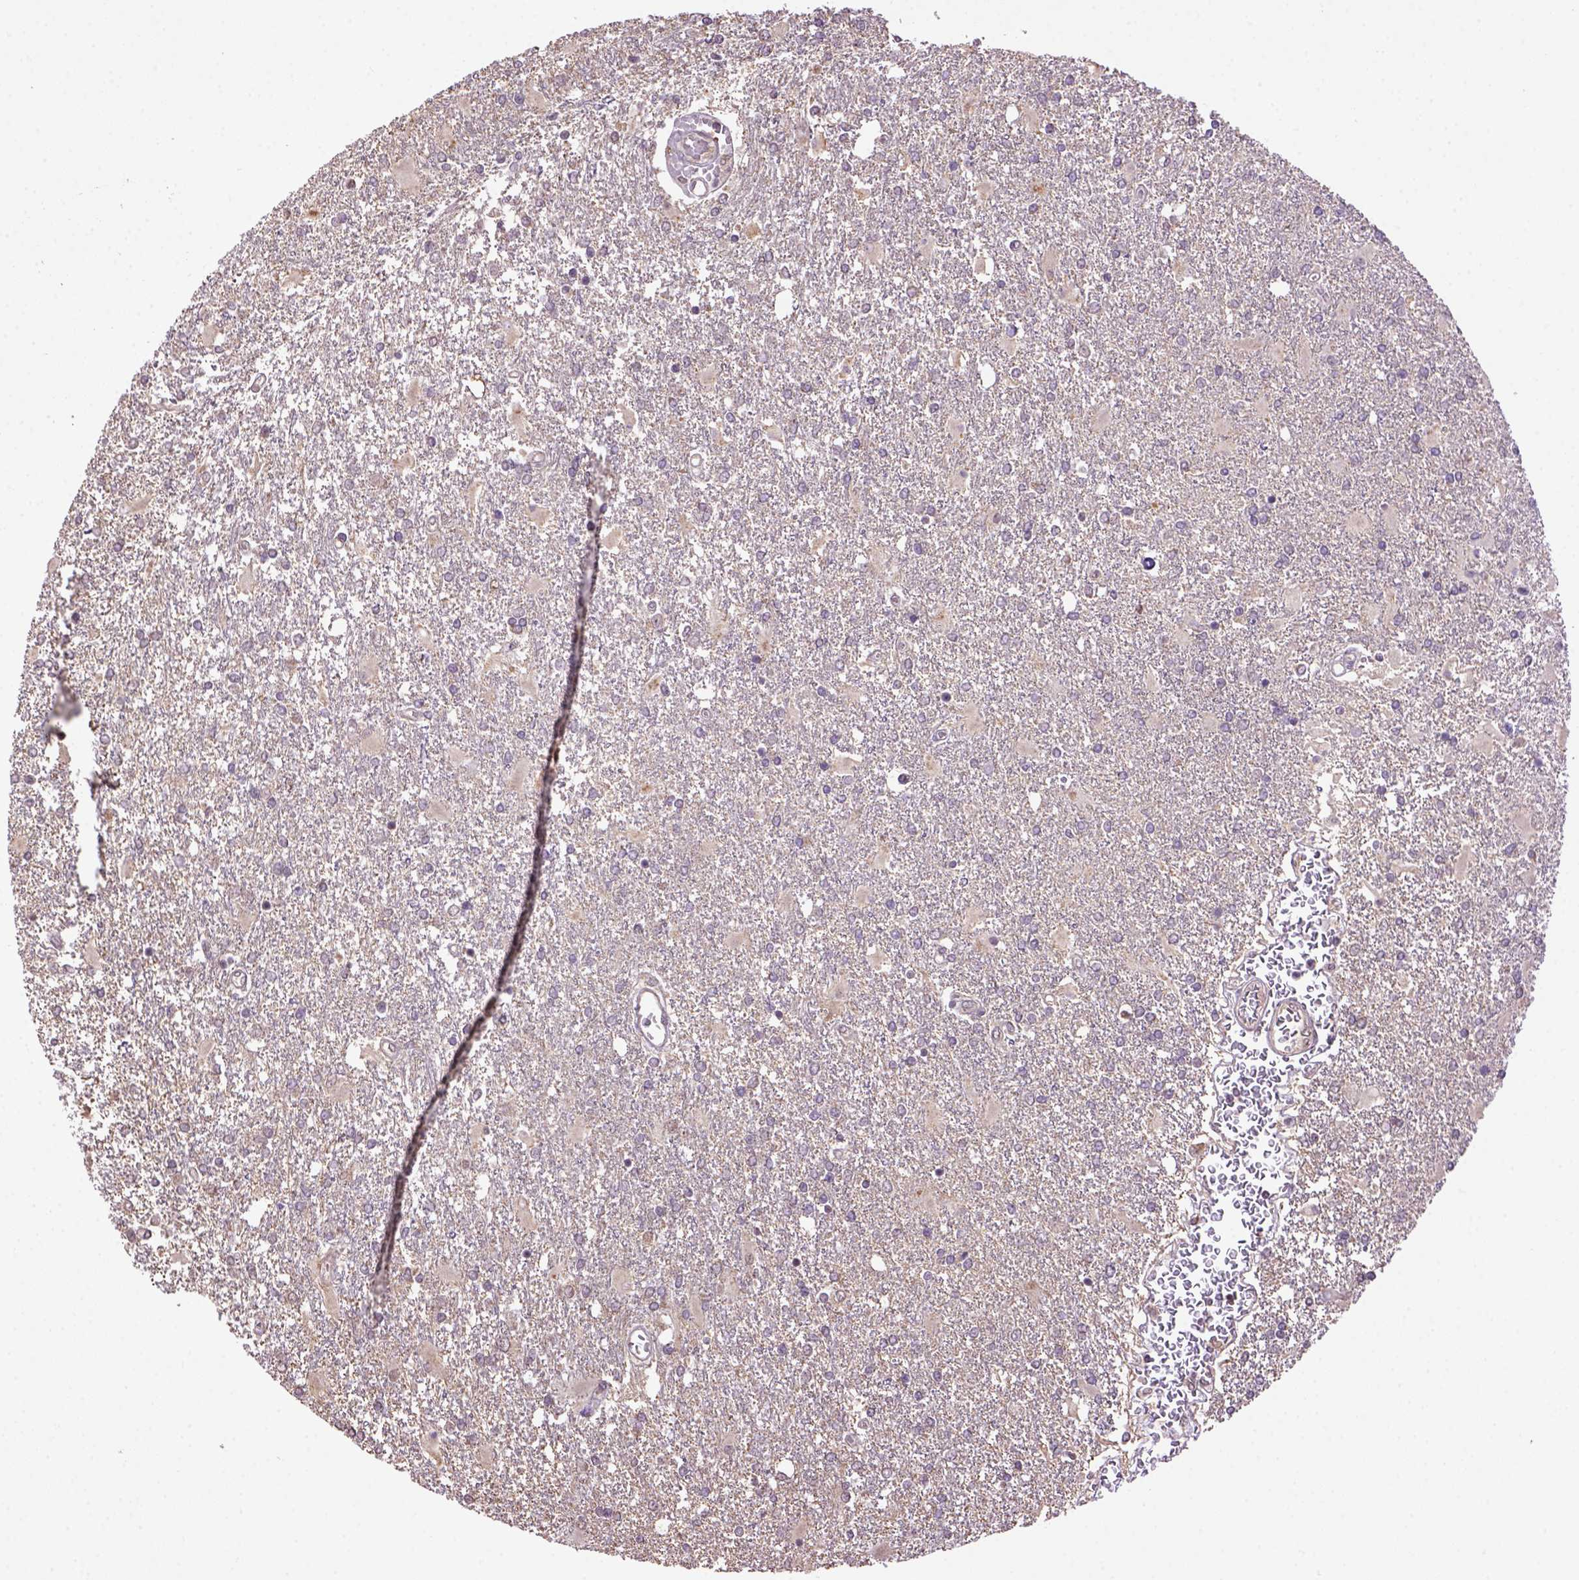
{"staining": {"intensity": "negative", "quantity": "none", "location": "none"}, "tissue": "glioma", "cell_type": "Tumor cells", "image_type": "cancer", "snomed": [{"axis": "morphology", "description": "Glioma, malignant, High grade"}, {"axis": "topography", "description": "Cerebral cortex"}], "caption": "DAB (3,3'-diaminobenzidine) immunohistochemical staining of glioma reveals no significant positivity in tumor cells. (Stains: DAB (3,3'-diaminobenzidine) IHC with hematoxylin counter stain, Microscopy: brightfield microscopy at high magnification).", "gene": "WDR17", "patient": {"sex": "male", "age": 79}}